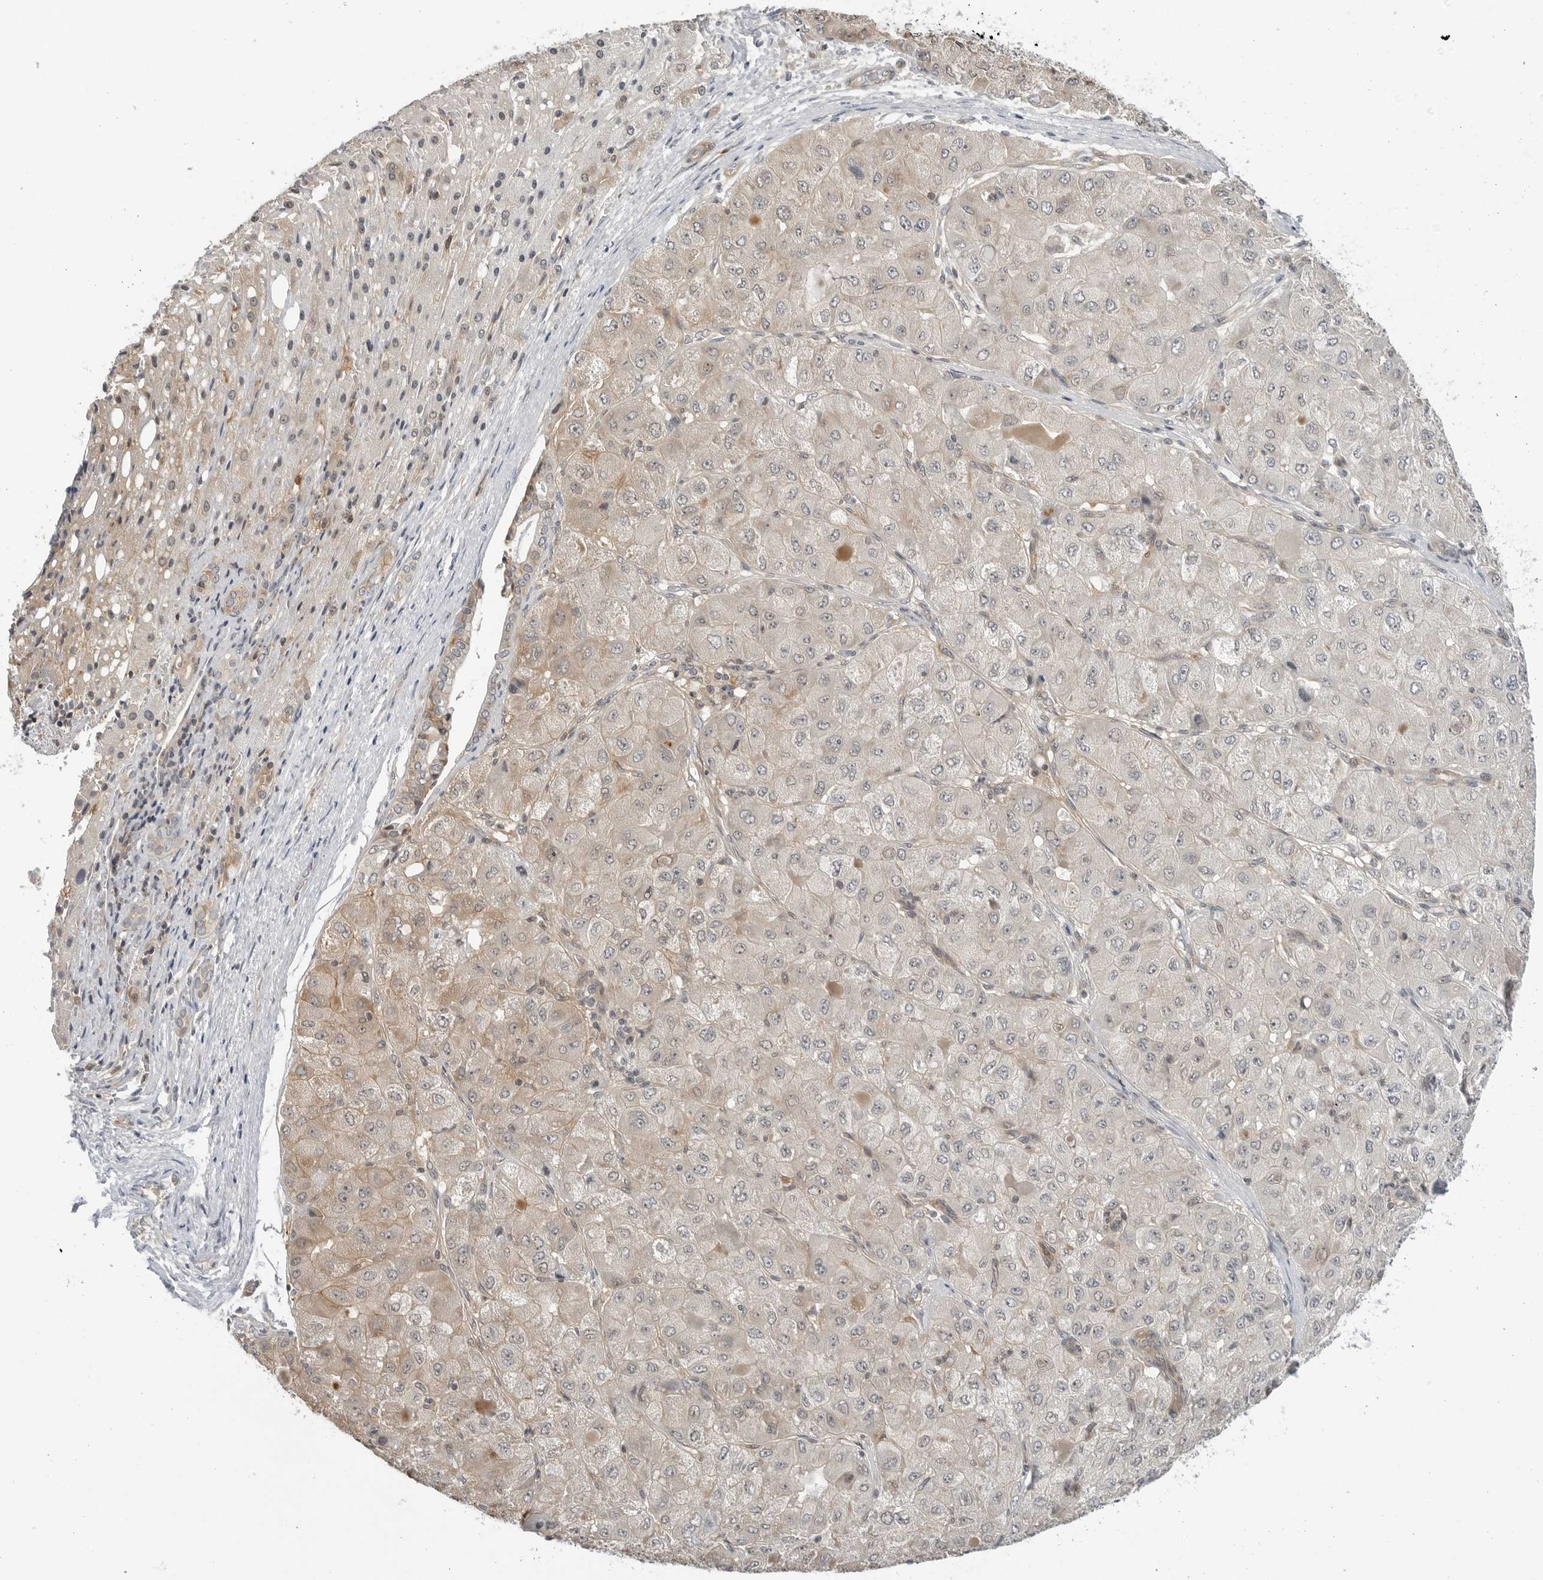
{"staining": {"intensity": "weak", "quantity": "<25%", "location": "cytoplasmic/membranous"}, "tissue": "liver cancer", "cell_type": "Tumor cells", "image_type": "cancer", "snomed": [{"axis": "morphology", "description": "Carcinoma, Hepatocellular, NOS"}, {"axis": "topography", "description": "Liver"}], "caption": "Tumor cells are negative for brown protein staining in liver cancer (hepatocellular carcinoma).", "gene": "STXBP3", "patient": {"sex": "male", "age": 80}}